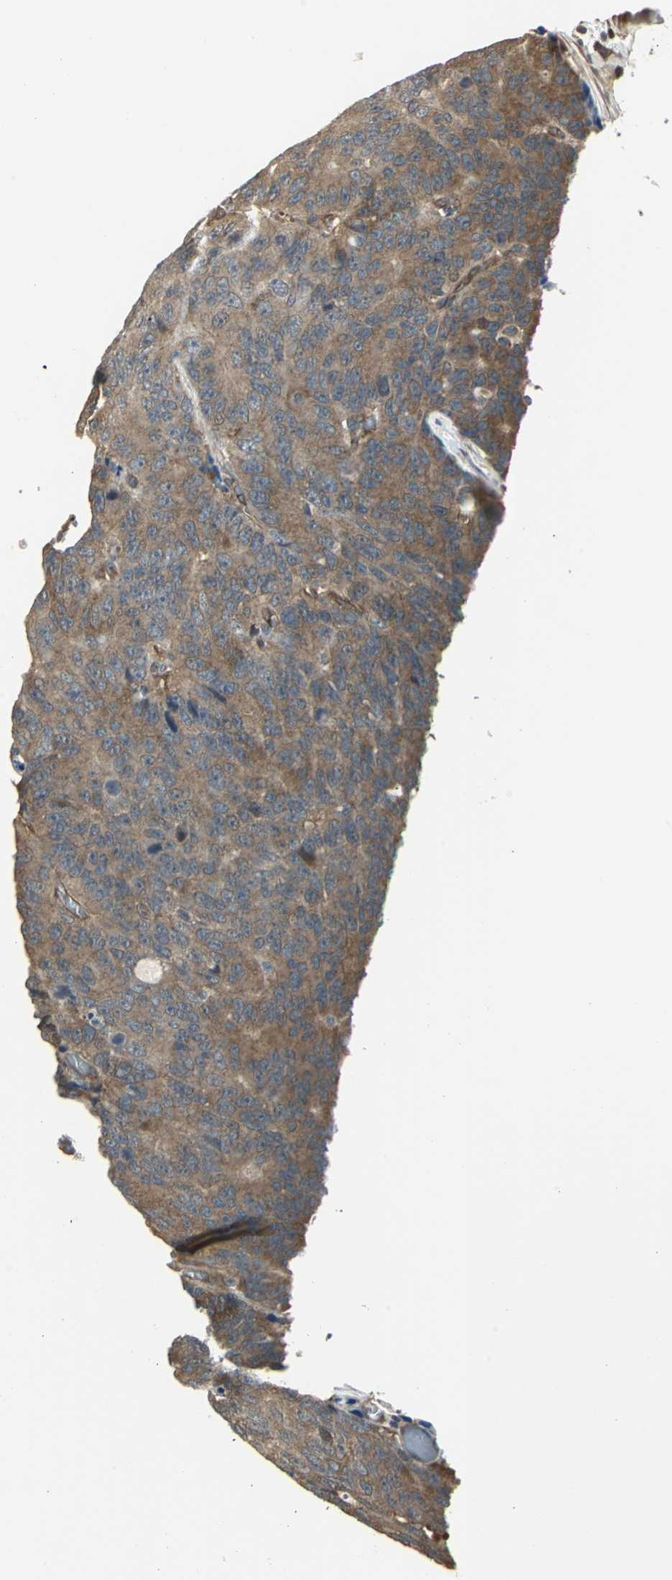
{"staining": {"intensity": "moderate", "quantity": ">75%", "location": "cytoplasmic/membranous"}, "tissue": "colorectal cancer", "cell_type": "Tumor cells", "image_type": "cancer", "snomed": [{"axis": "morphology", "description": "Adenocarcinoma, NOS"}, {"axis": "topography", "description": "Colon"}], "caption": "Colorectal cancer (adenocarcinoma) stained for a protein (brown) demonstrates moderate cytoplasmic/membranous positive staining in about >75% of tumor cells.", "gene": "PFDN1", "patient": {"sex": "female", "age": 86}}